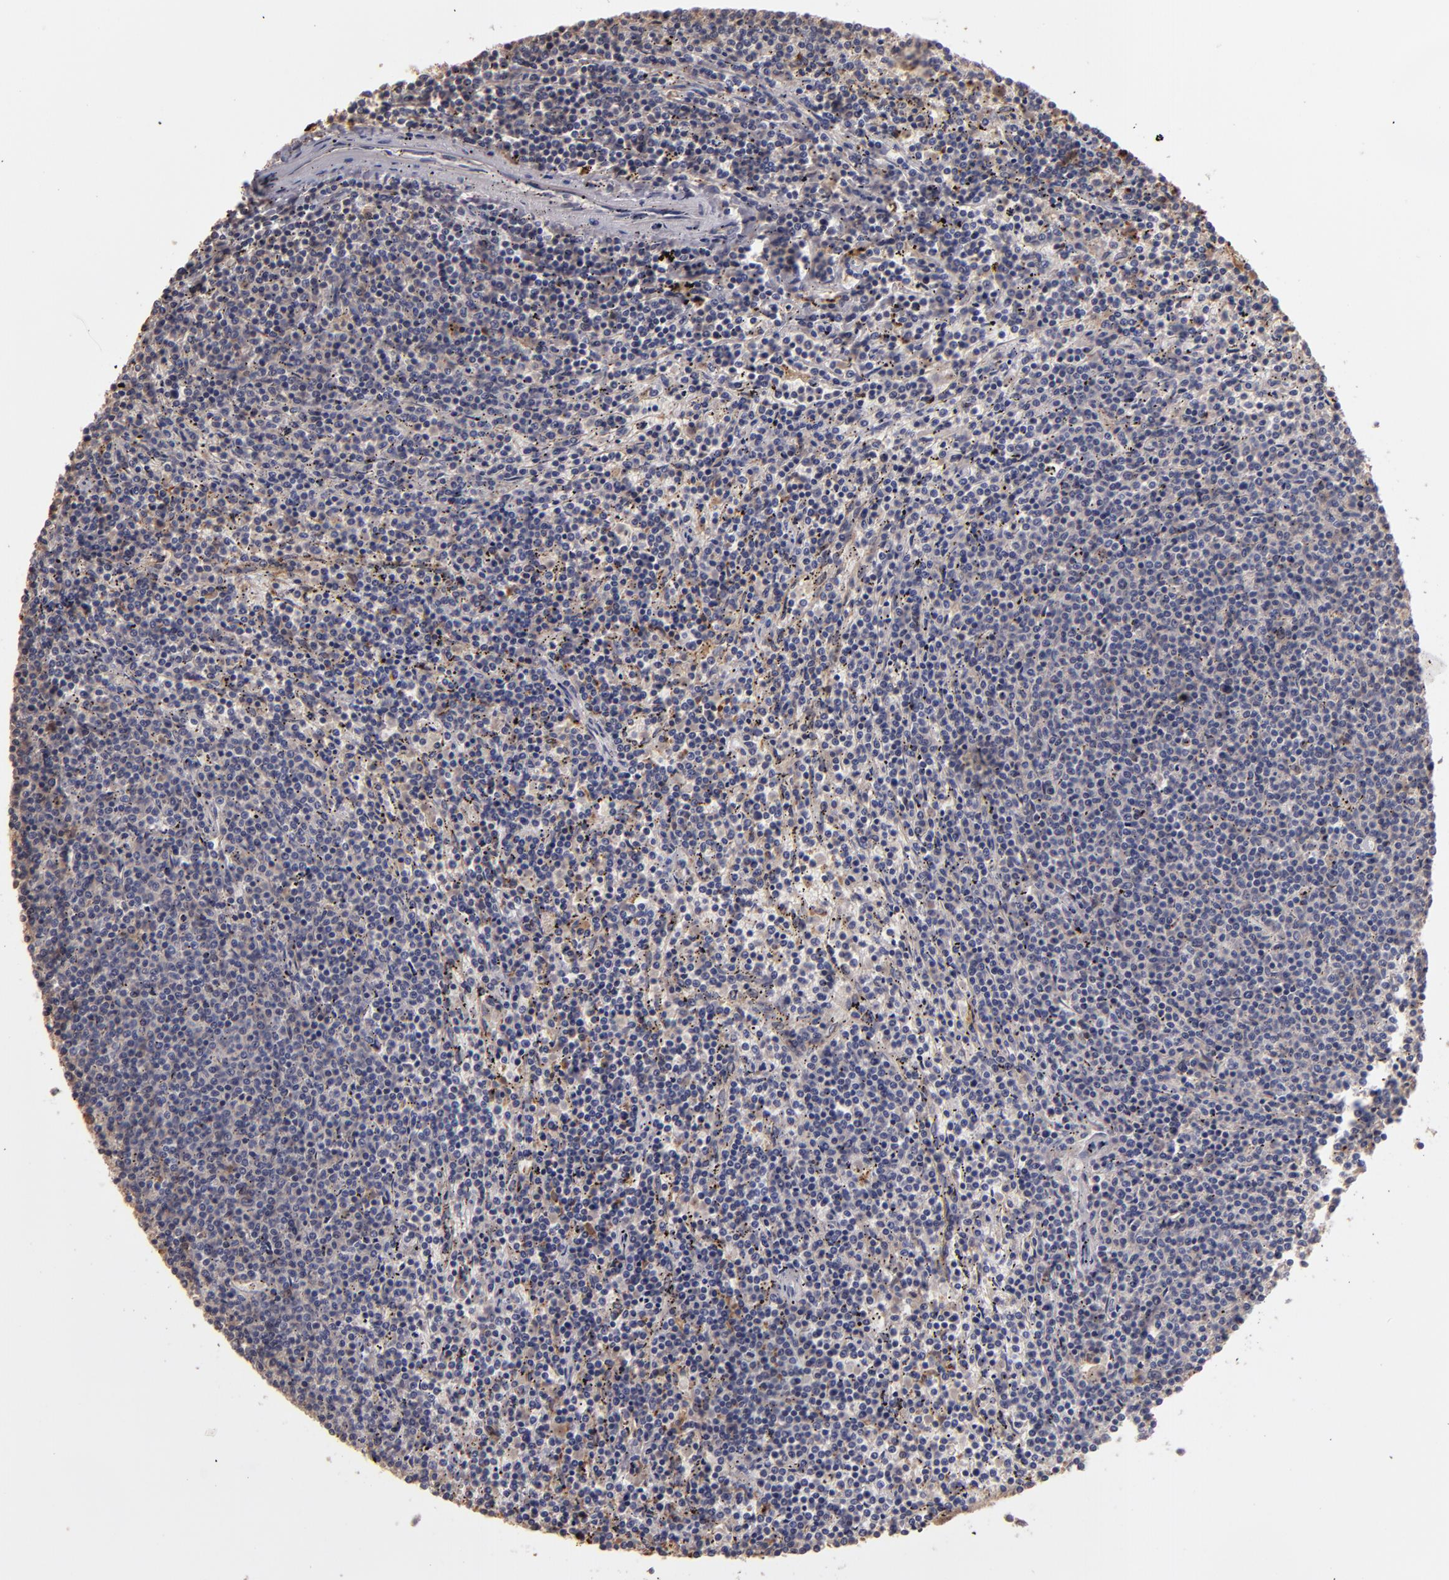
{"staining": {"intensity": "weak", "quantity": "25%-75%", "location": "cytoplasmic/membranous"}, "tissue": "lymphoma", "cell_type": "Tumor cells", "image_type": "cancer", "snomed": [{"axis": "morphology", "description": "Malignant lymphoma, non-Hodgkin's type, Low grade"}, {"axis": "topography", "description": "Spleen"}], "caption": "A brown stain labels weak cytoplasmic/membranous expression of a protein in low-grade malignant lymphoma, non-Hodgkin's type tumor cells.", "gene": "TRAF1", "patient": {"sex": "female", "age": 50}}